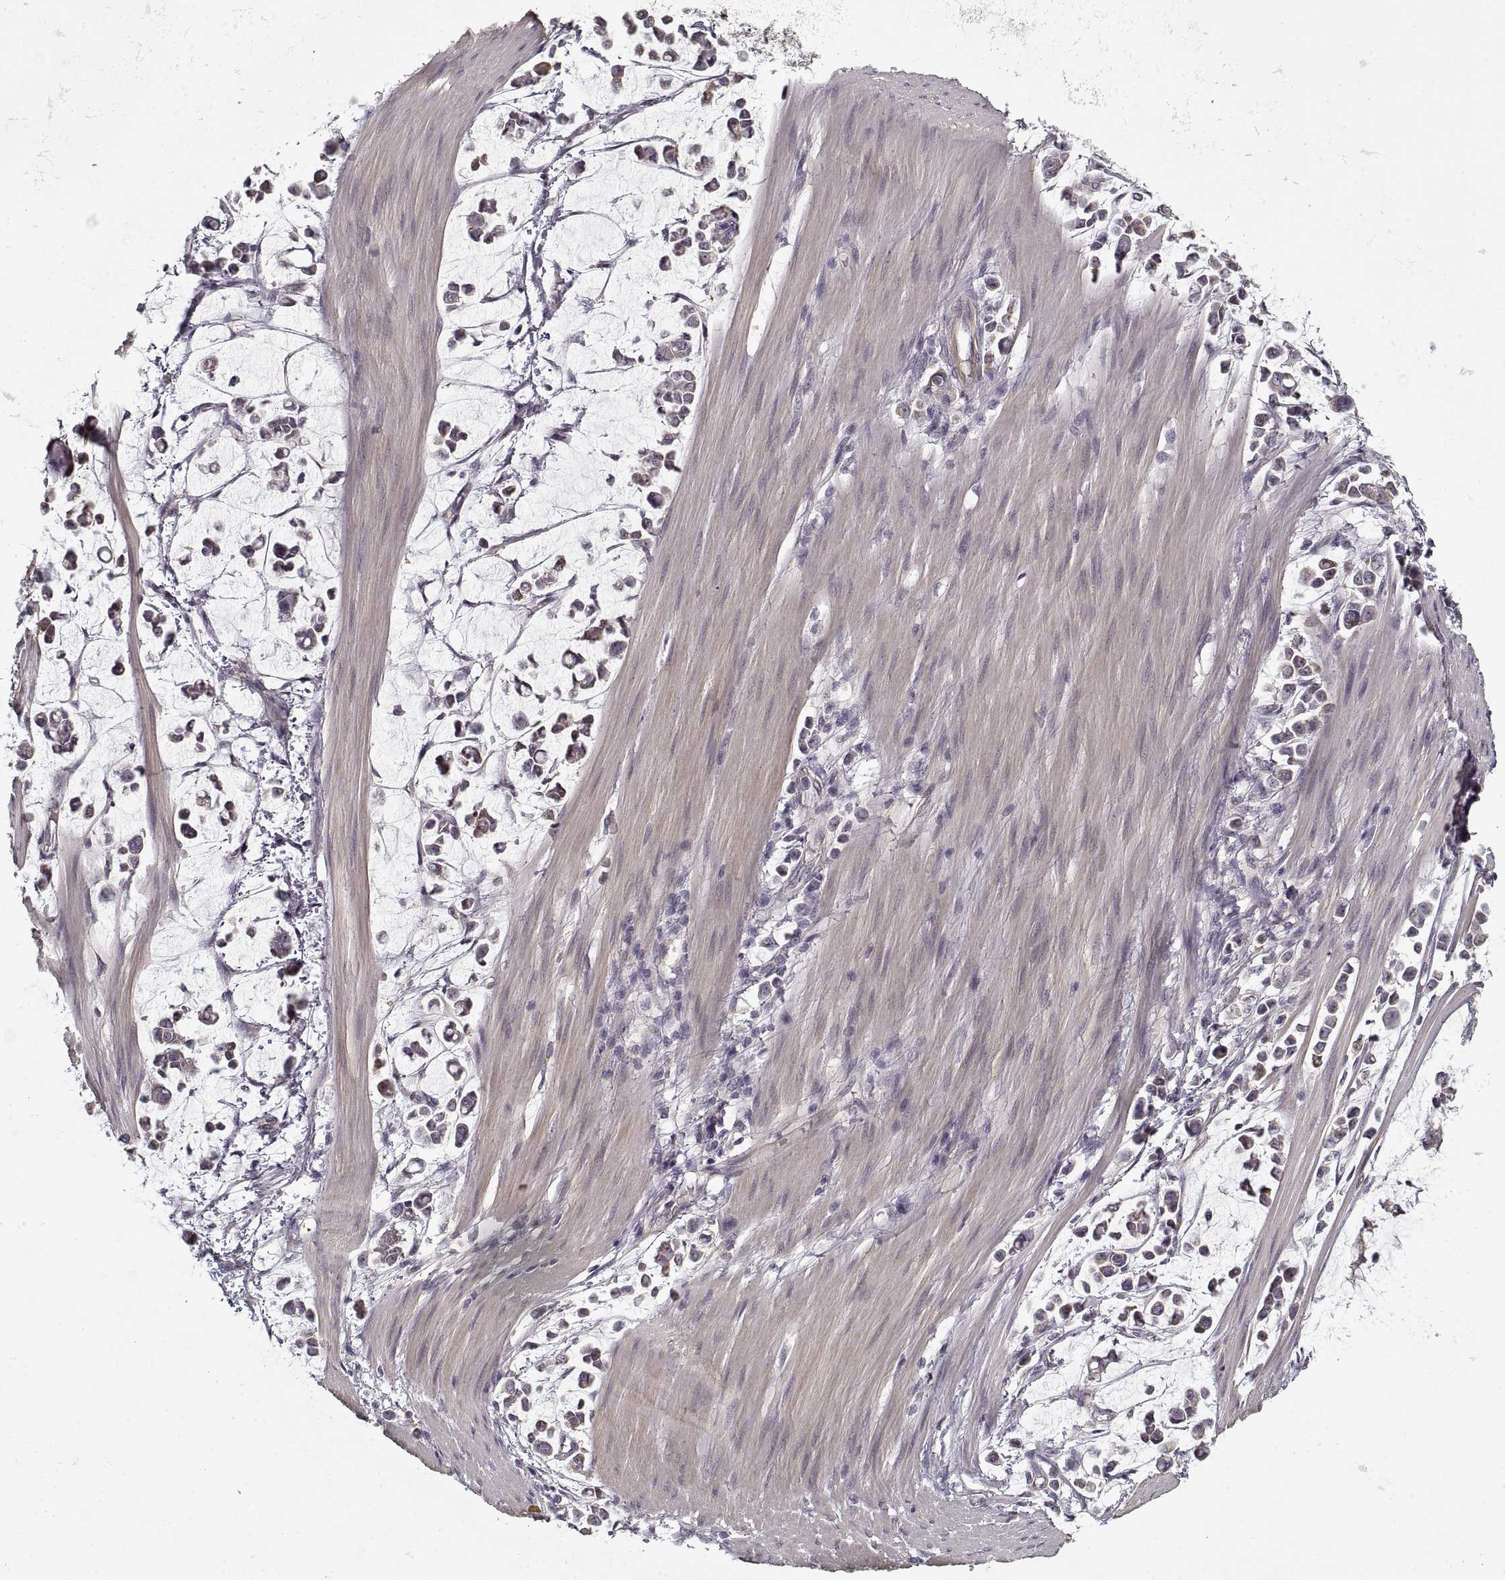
{"staining": {"intensity": "negative", "quantity": "none", "location": "none"}, "tissue": "stomach cancer", "cell_type": "Tumor cells", "image_type": "cancer", "snomed": [{"axis": "morphology", "description": "Adenocarcinoma, NOS"}, {"axis": "topography", "description": "Stomach"}], "caption": "DAB (3,3'-diaminobenzidine) immunohistochemical staining of stomach adenocarcinoma demonstrates no significant expression in tumor cells.", "gene": "LAMB2", "patient": {"sex": "male", "age": 82}}